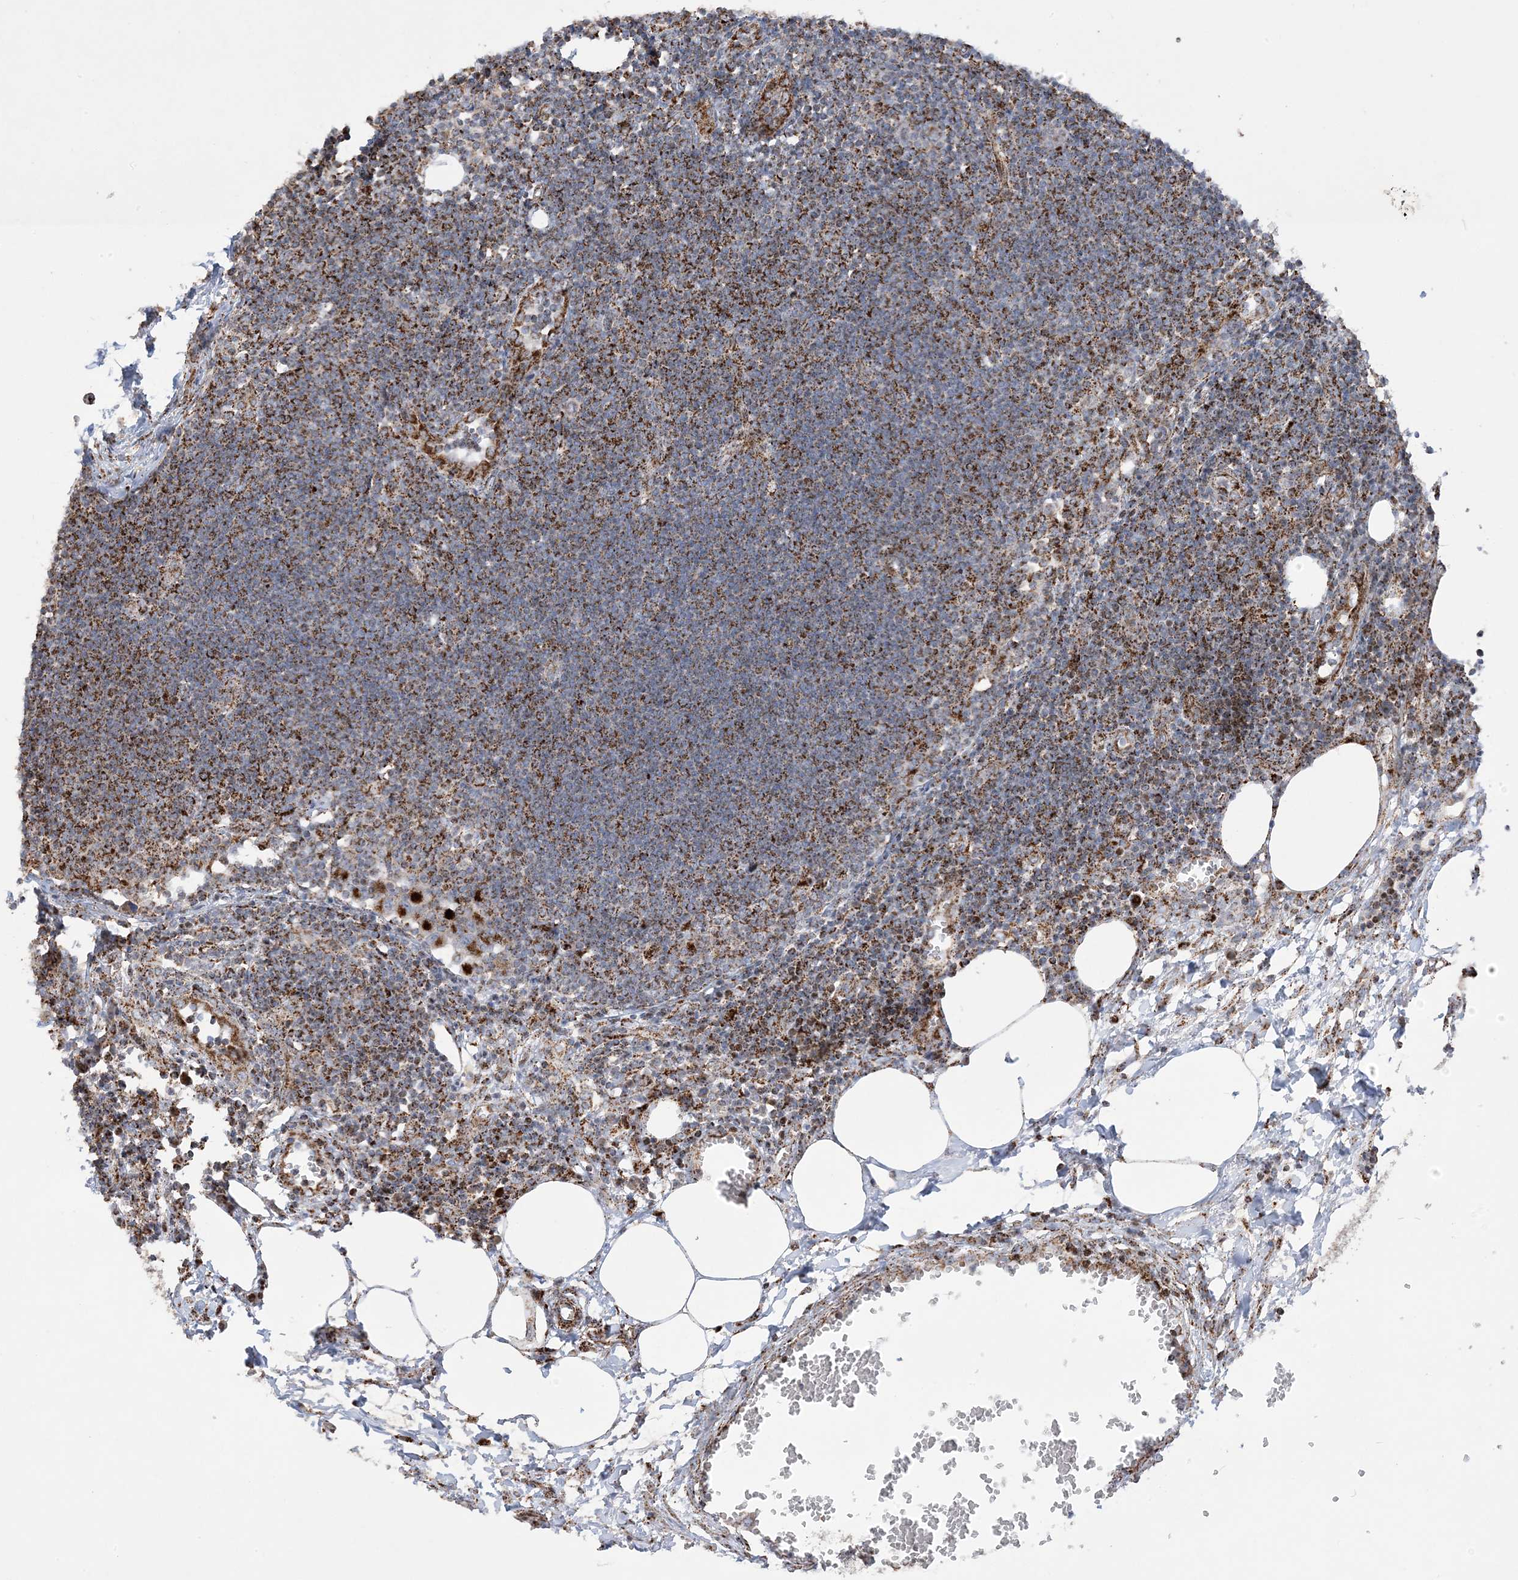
{"staining": {"intensity": "moderate", "quantity": "25%-75%", "location": "cytoplasmic/membranous"}, "tissue": "lymph node", "cell_type": "Germinal center cells", "image_type": "normal", "snomed": [{"axis": "morphology", "description": "Normal tissue, NOS"}, {"axis": "morphology", "description": "Malignant melanoma, Metastatic site"}, {"axis": "topography", "description": "Lymph node"}], "caption": "The photomicrograph exhibits a brown stain indicating the presence of a protein in the cytoplasmic/membranous of germinal center cells in lymph node.", "gene": "NDUFAF3", "patient": {"sex": "male", "age": 41}}